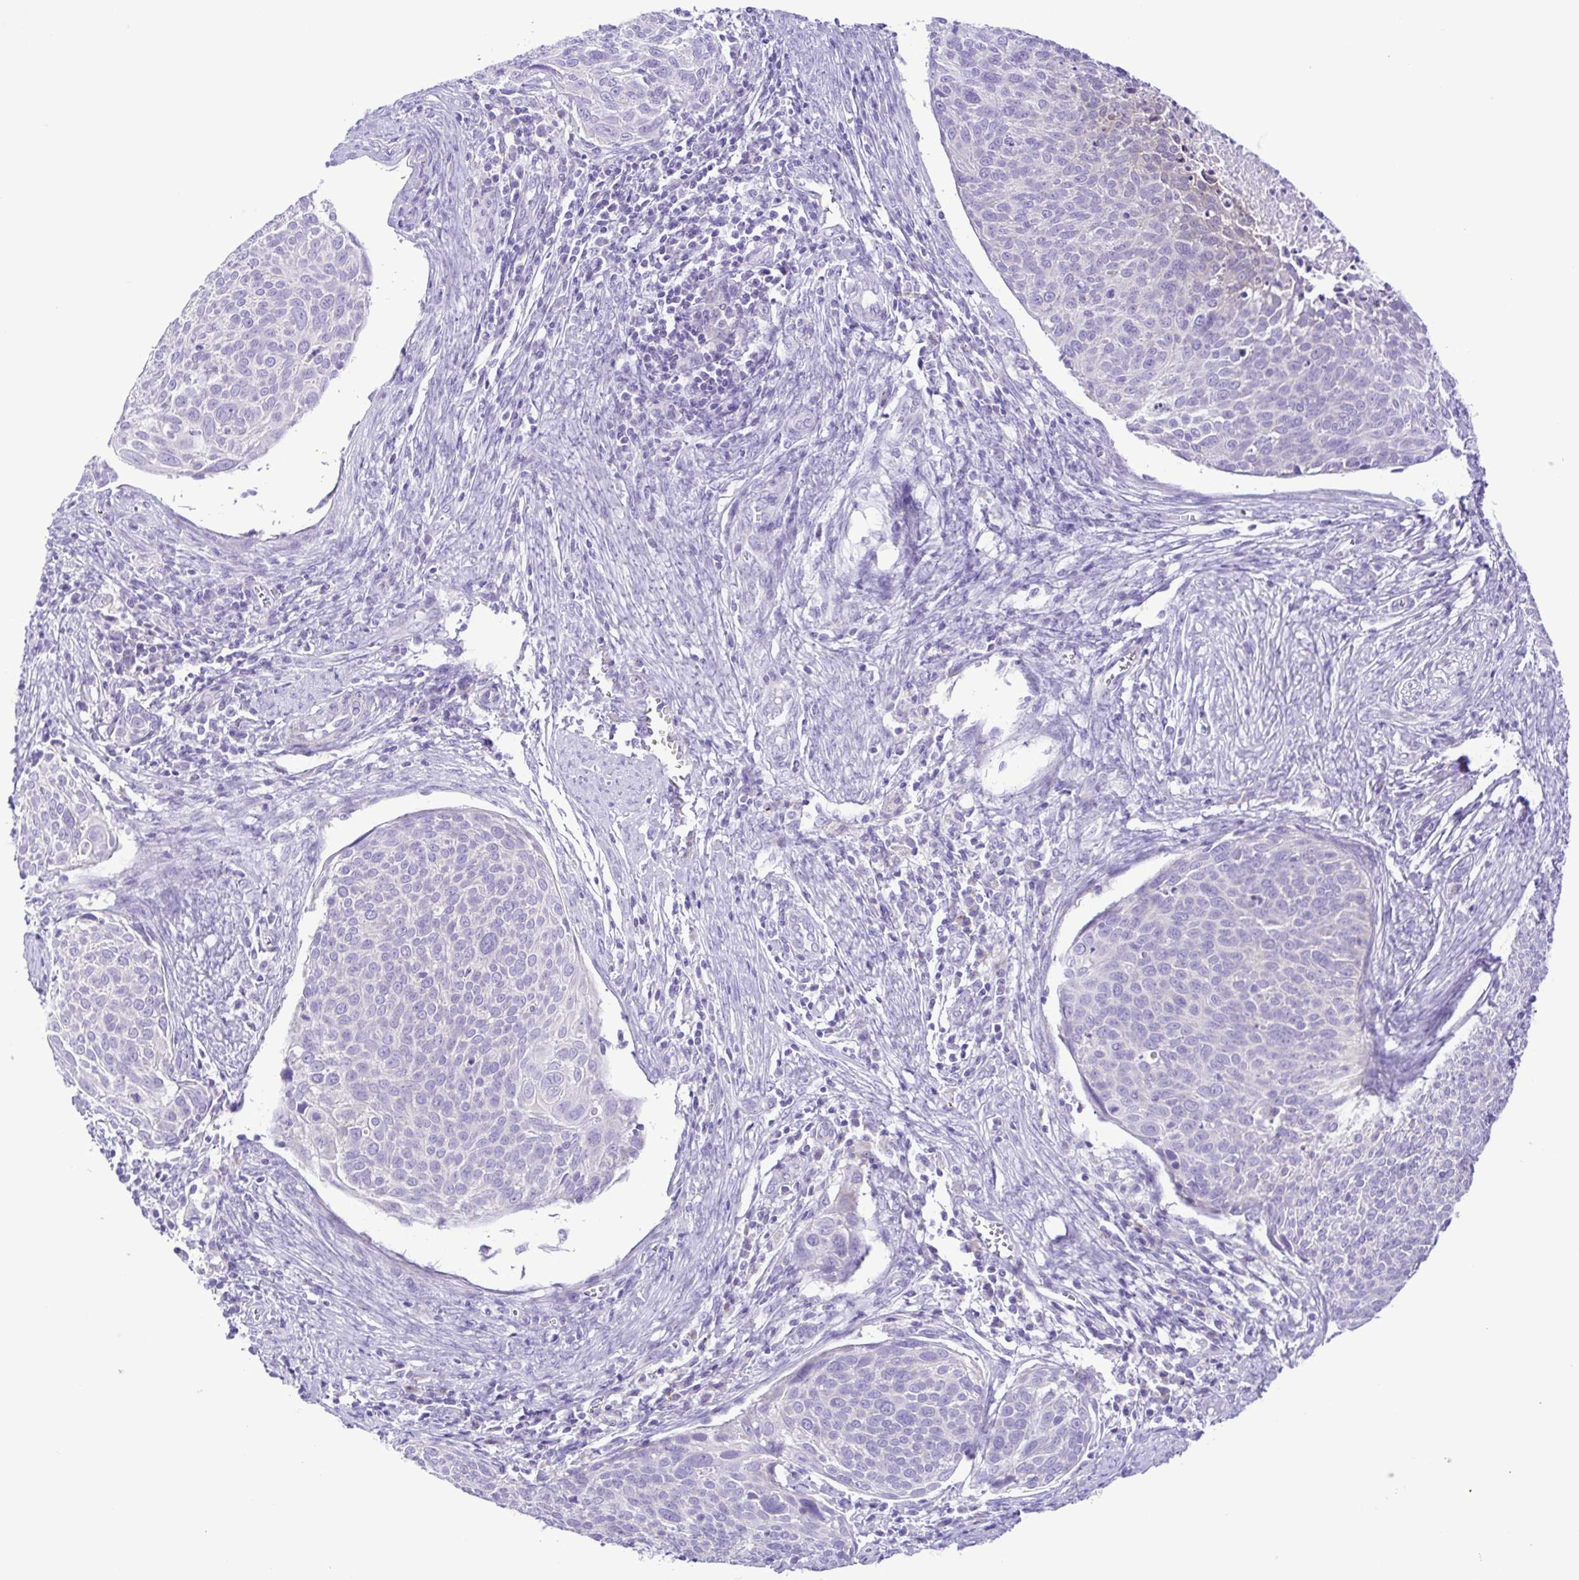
{"staining": {"intensity": "negative", "quantity": "none", "location": "none"}, "tissue": "cervical cancer", "cell_type": "Tumor cells", "image_type": "cancer", "snomed": [{"axis": "morphology", "description": "Squamous cell carcinoma, NOS"}, {"axis": "topography", "description": "Cervix"}], "caption": "IHC image of neoplastic tissue: human squamous cell carcinoma (cervical) stained with DAB demonstrates no significant protein expression in tumor cells.", "gene": "SYT1", "patient": {"sex": "female", "age": 39}}